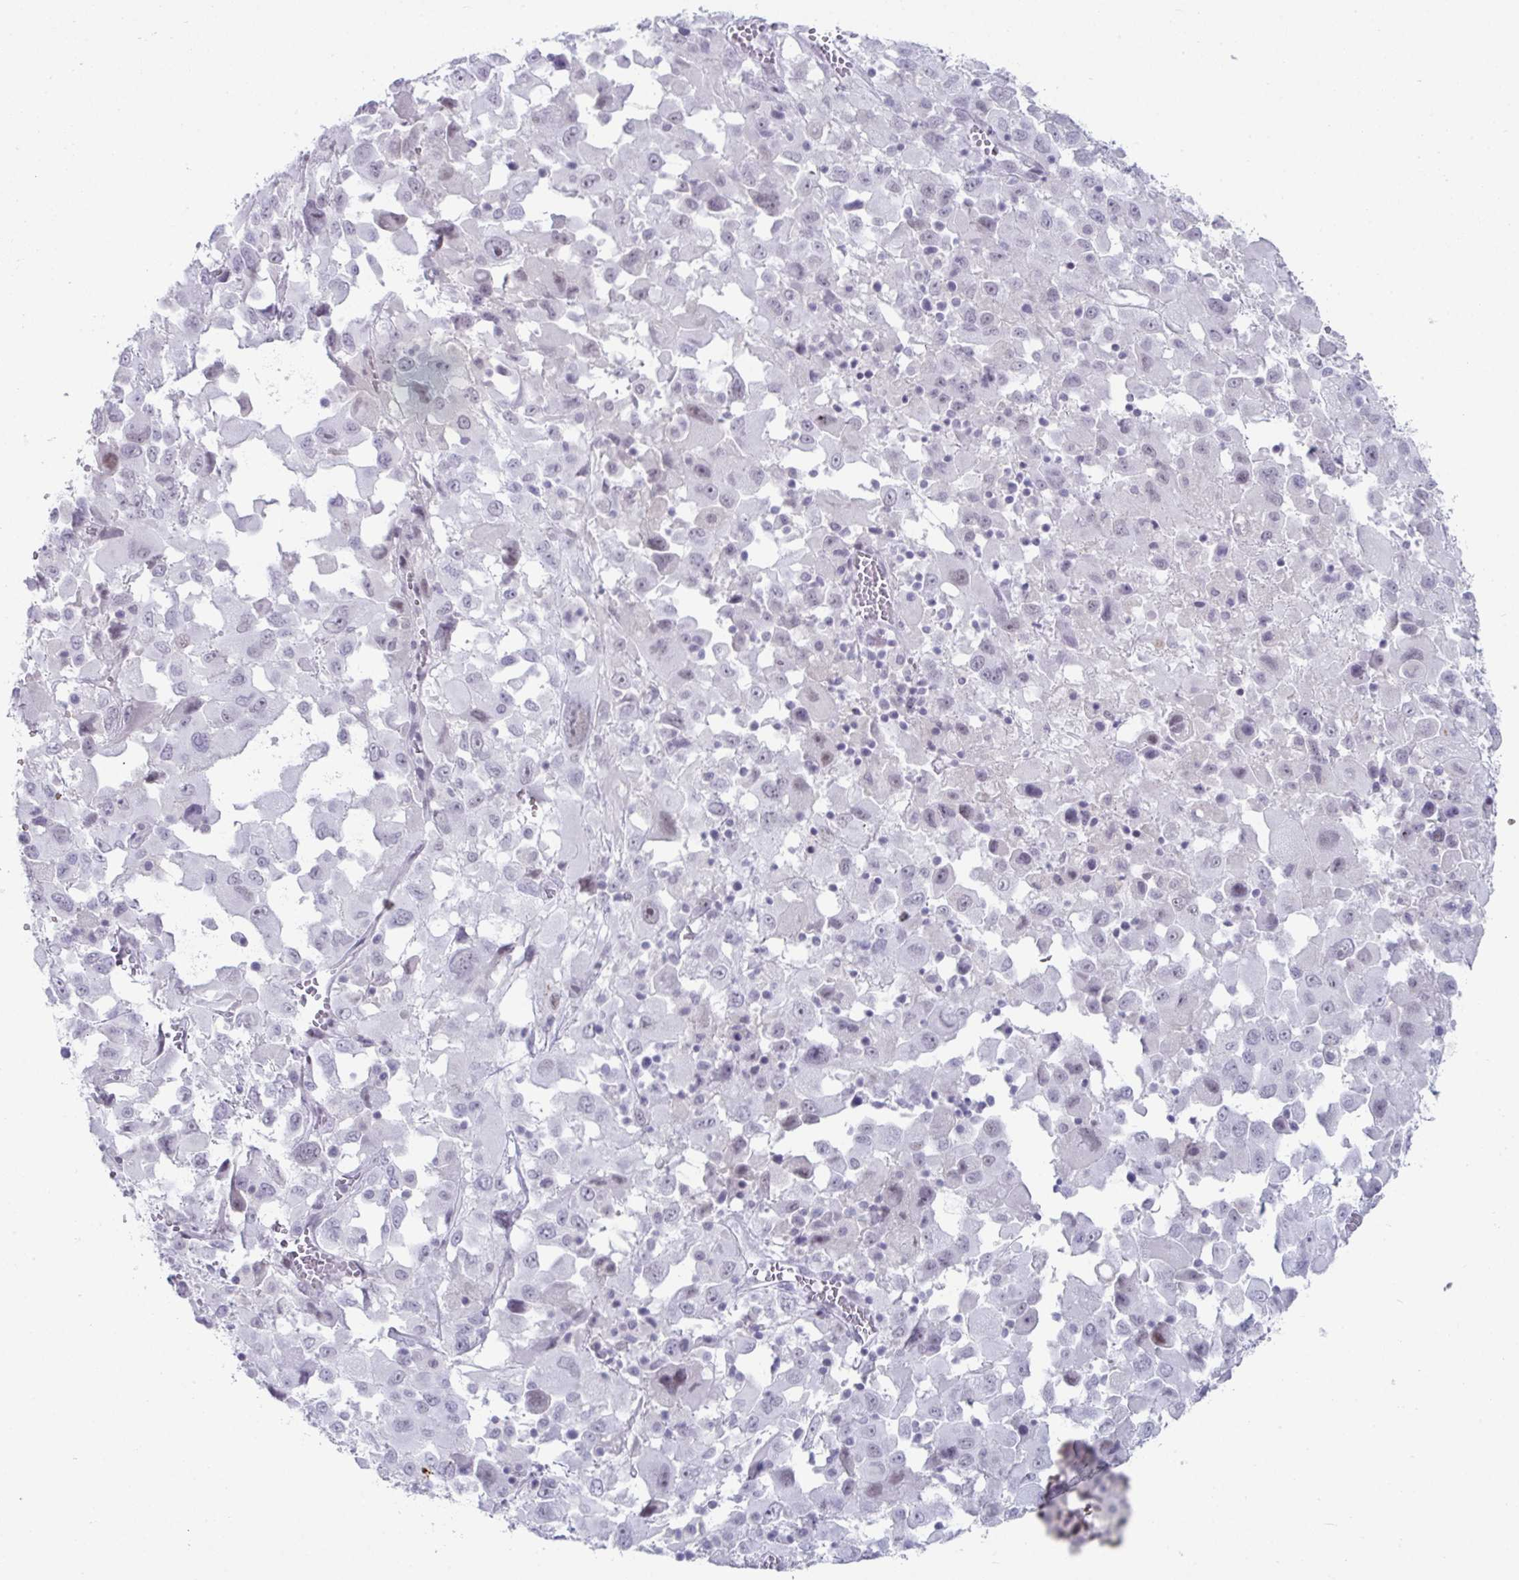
{"staining": {"intensity": "weak", "quantity": "<25%", "location": "nuclear"}, "tissue": "melanoma", "cell_type": "Tumor cells", "image_type": "cancer", "snomed": [{"axis": "morphology", "description": "Malignant melanoma, Metastatic site"}, {"axis": "topography", "description": "Soft tissue"}], "caption": "An IHC micrograph of malignant melanoma (metastatic site) is shown. There is no staining in tumor cells of malignant melanoma (metastatic site).", "gene": "VSIG10L", "patient": {"sex": "male", "age": 50}}